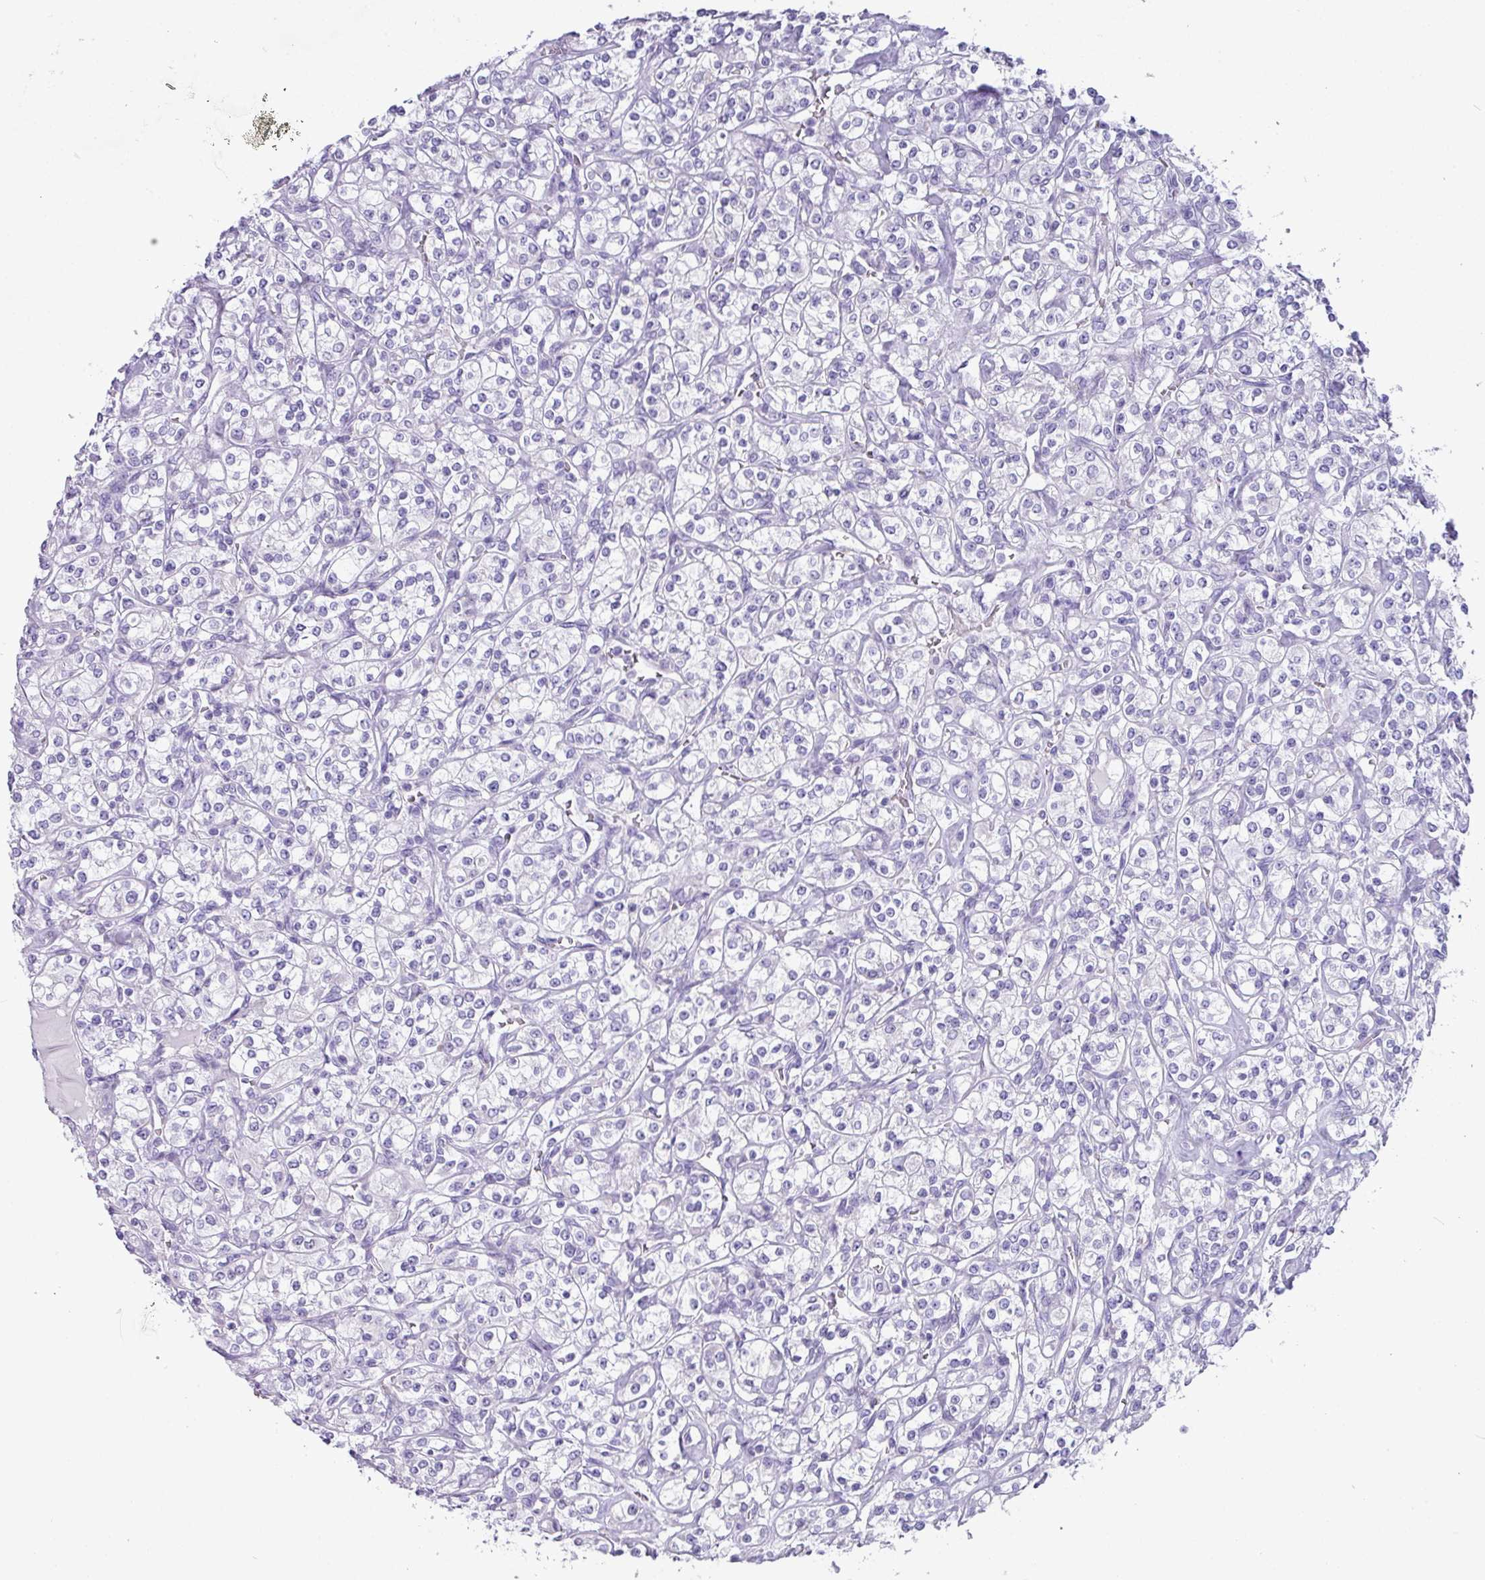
{"staining": {"intensity": "negative", "quantity": "none", "location": "none"}, "tissue": "renal cancer", "cell_type": "Tumor cells", "image_type": "cancer", "snomed": [{"axis": "morphology", "description": "Adenocarcinoma, NOS"}, {"axis": "topography", "description": "Kidney"}], "caption": "The image displays no significant staining in tumor cells of renal adenocarcinoma. (DAB IHC with hematoxylin counter stain).", "gene": "NCCRP1", "patient": {"sex": "male", "age": 77}}